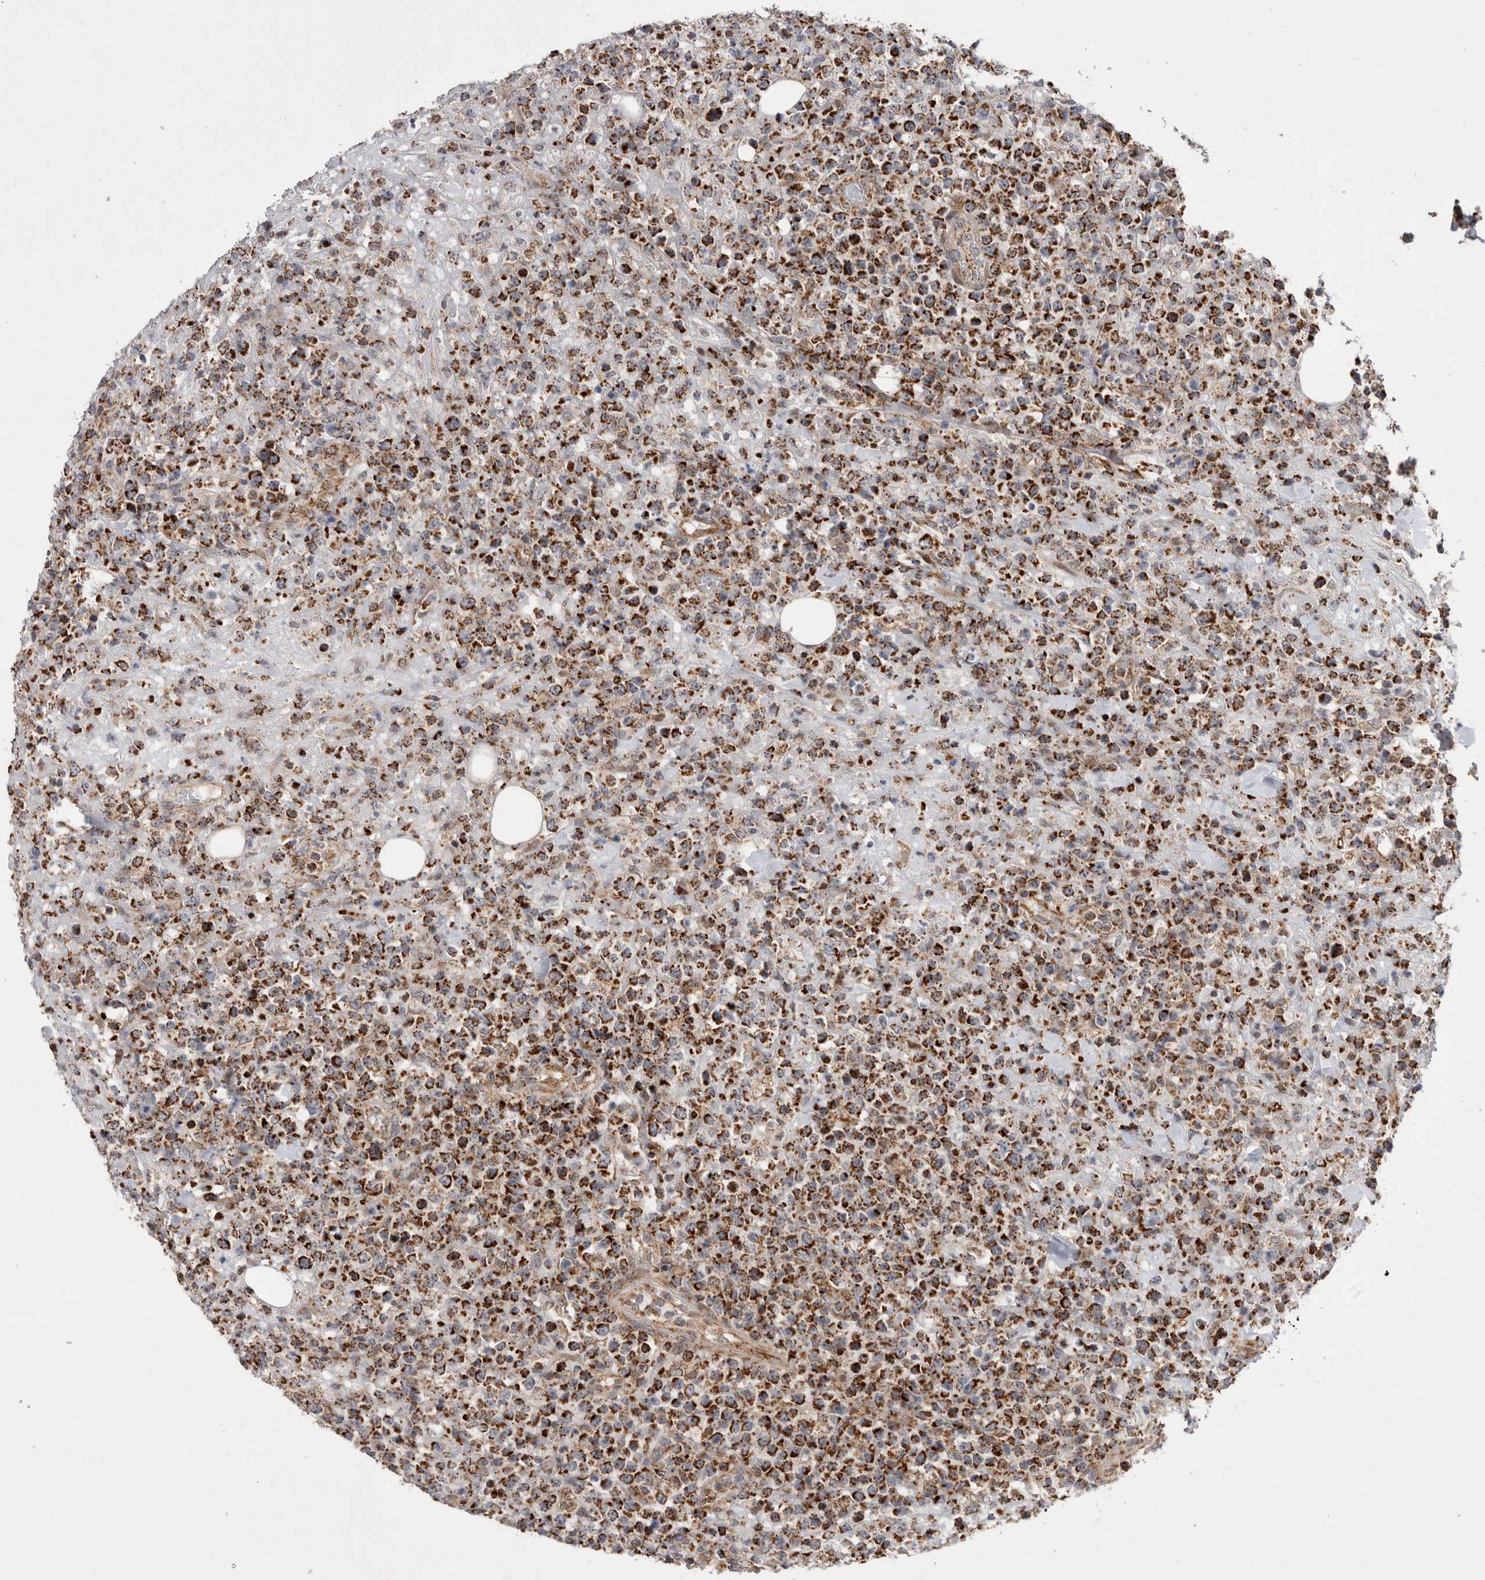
{"staining": {"intensity": "strong", "quantity": ">75%", "location": "cytoplasmic/membranous"}, "tissue": "lymphoma", "cell_type": "Tumor cells", "image_type": "cancer", "snomed": [{"axis": "morphology", "description": "Malignant lymphoma, non-Hodgkin's type, High grade"}, {"axis": "topography", "description": "Colon"}], "caption": "Malignant lymphoma, non-Hodgkin's type (high-grade) stained with DAB immunohistochemistry (IHC) shows high levels of strong cytoplasmic/membranous staining in about >75% of tumor cells.", "gene": "MRPL37", "patient": {"sex": "female", "age": 53}}